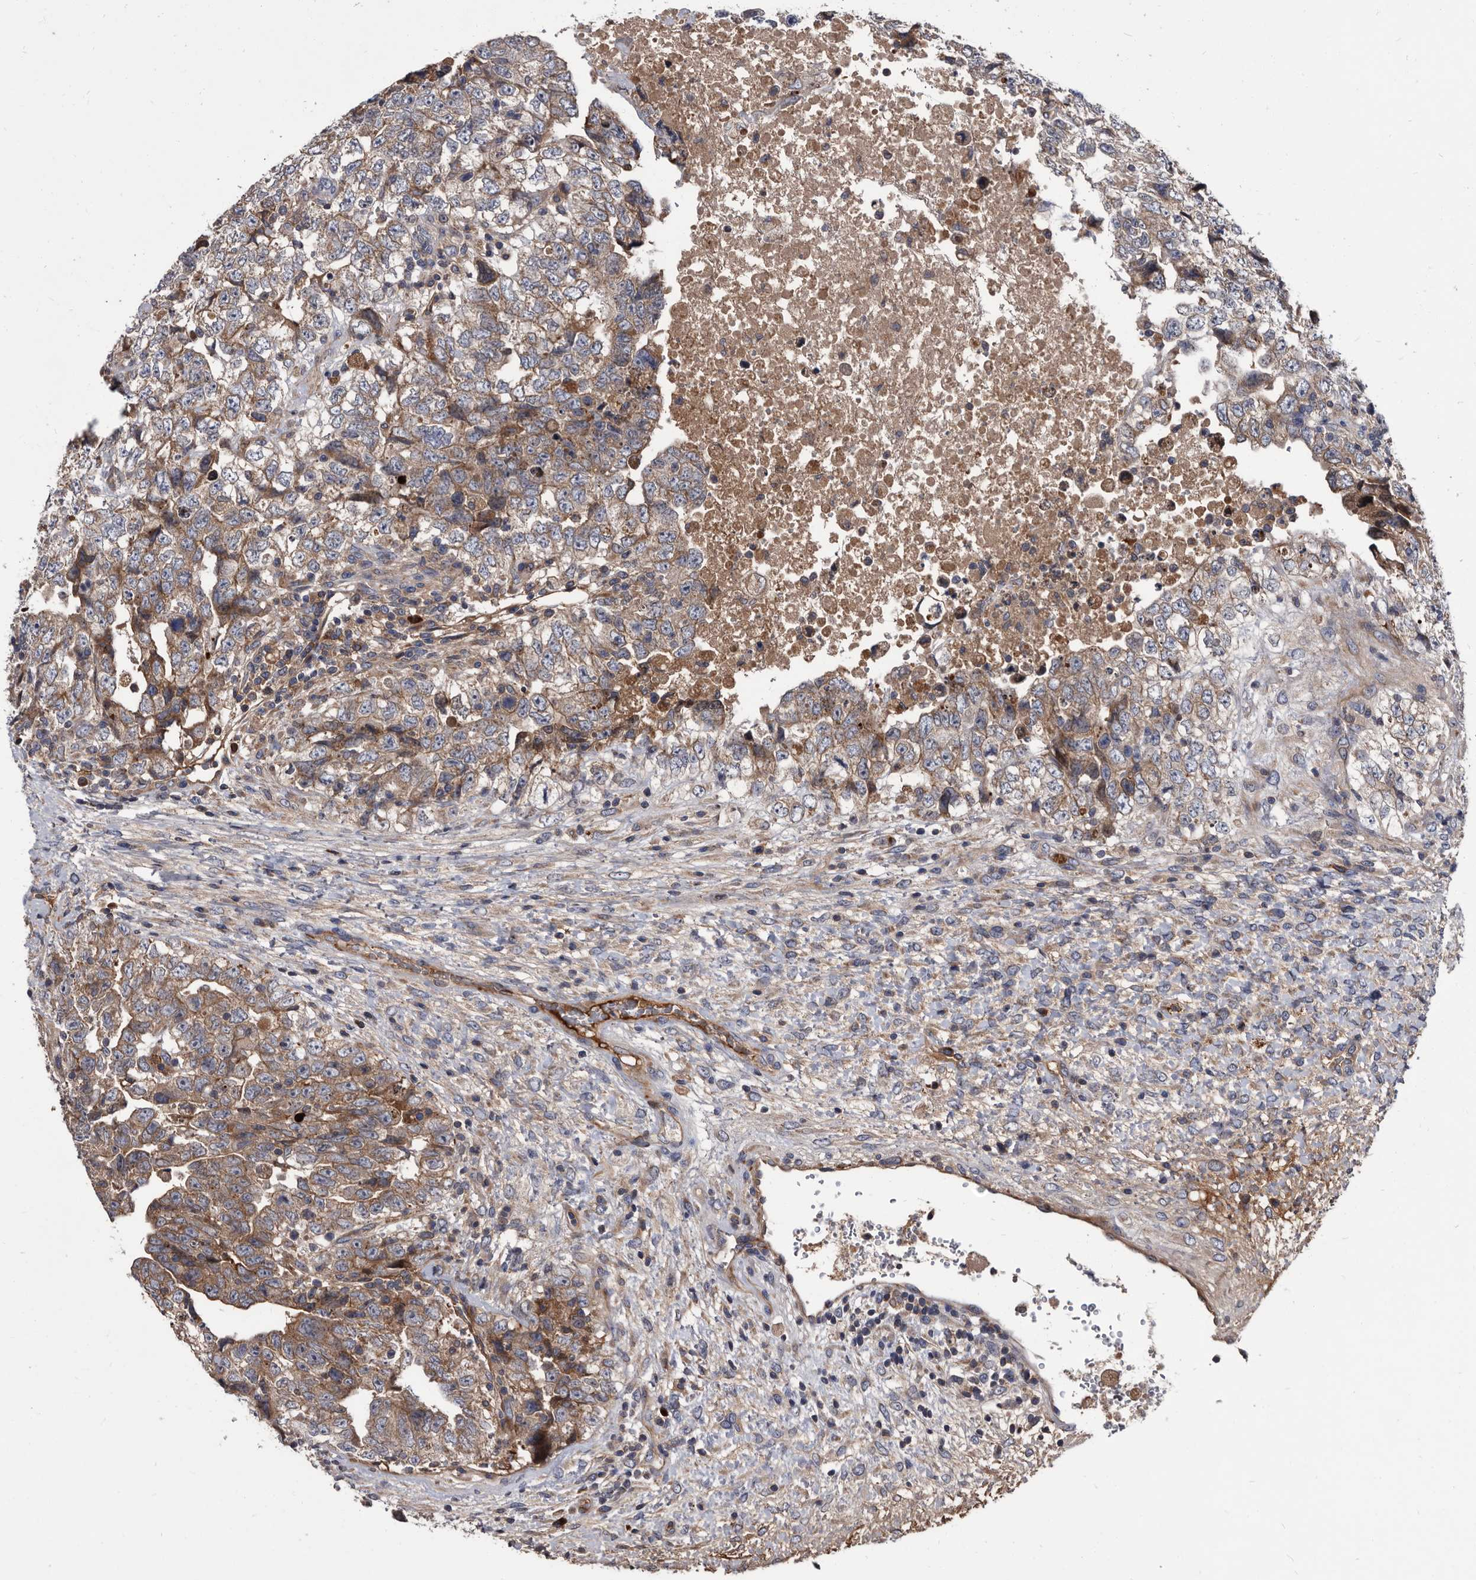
{"staining": {"intensity": "moderate", "quantity": ">75%", "location": "cytoplasmic/membranous"}, "tissue": "testis cancer", "cell_type": "Tumor cells", "image_type": "cancer", "snomed": [{"axis": "morphology", "description": "Carcinoma, Embryonal, NOS"}, {"axis": "topography", "description": "Testis"}], "caption": "IHC (DAB) staining of human embryonal carcinoma (testis) demonstrates moderate cytoplasmic/membranous protein expression in approximately >75% of tumor cells.", "gene": "DTNBP1", "patient": {"sex": "male", "age": 37}}